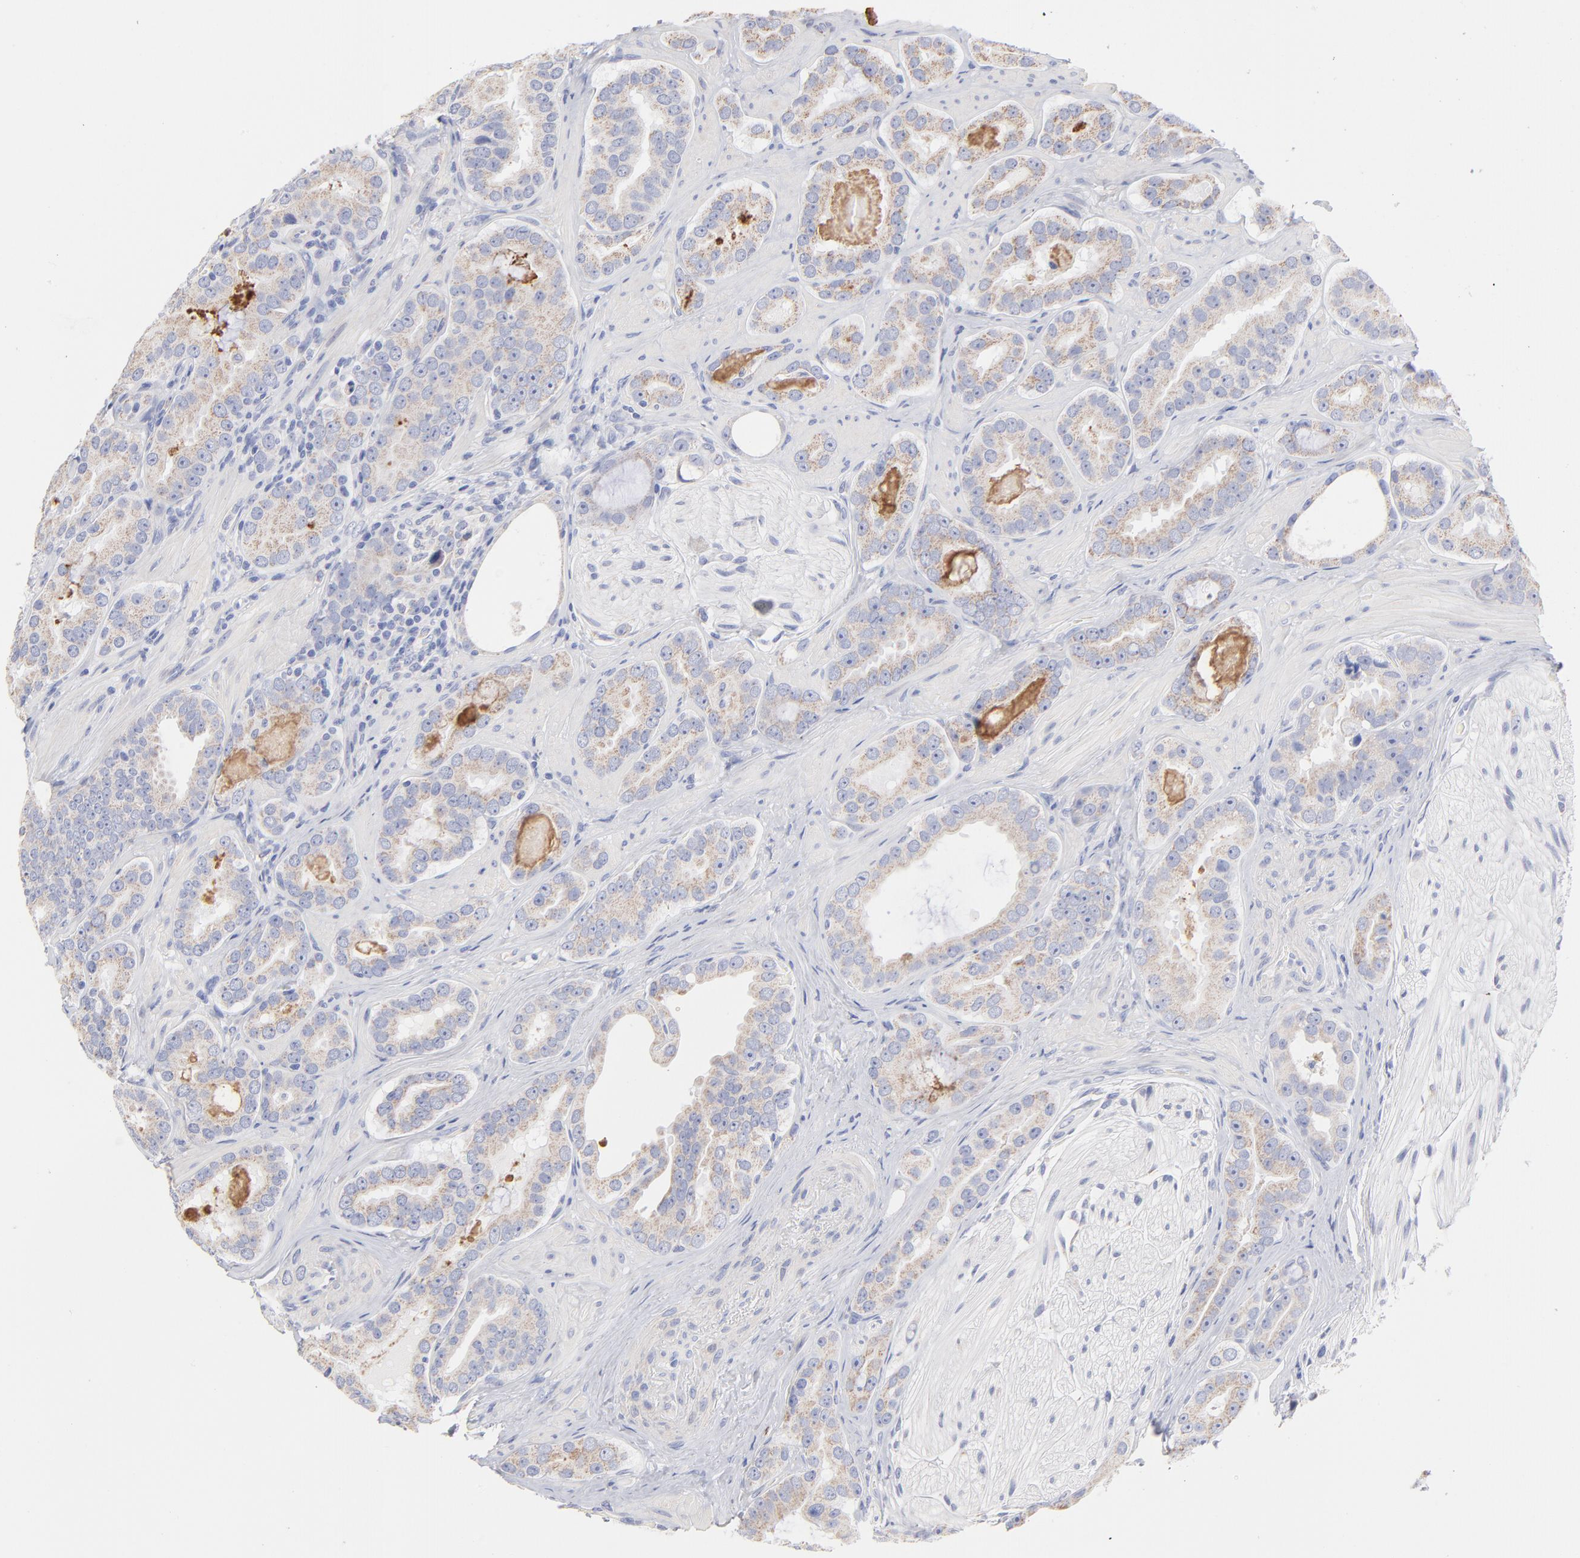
{"staining": {"intensity": "weak", "quantity": ">75%", "location": "cytoplasmic/membranous"}, "tissue": "prostate cancer", "cell_type": "Tumor cells", "image_type": "cancer", "snomed": [{"axis": "morphology", "description": "Adenocarcinoma, Low grade"}, {"axis": "topography", "description": "Prostate"}], "caption": "Weak cytoplasmic/membranous protein expression is seen in about >75% of tumor cells in adenocarcinoma (low-grade) (prostate). The staining was performed using DAB, with brown indicating positive protein expression. Nuclei are stained blue with hematoxylin.", "gene": "TST", "patient": {"sex": "male", "age": 59}}